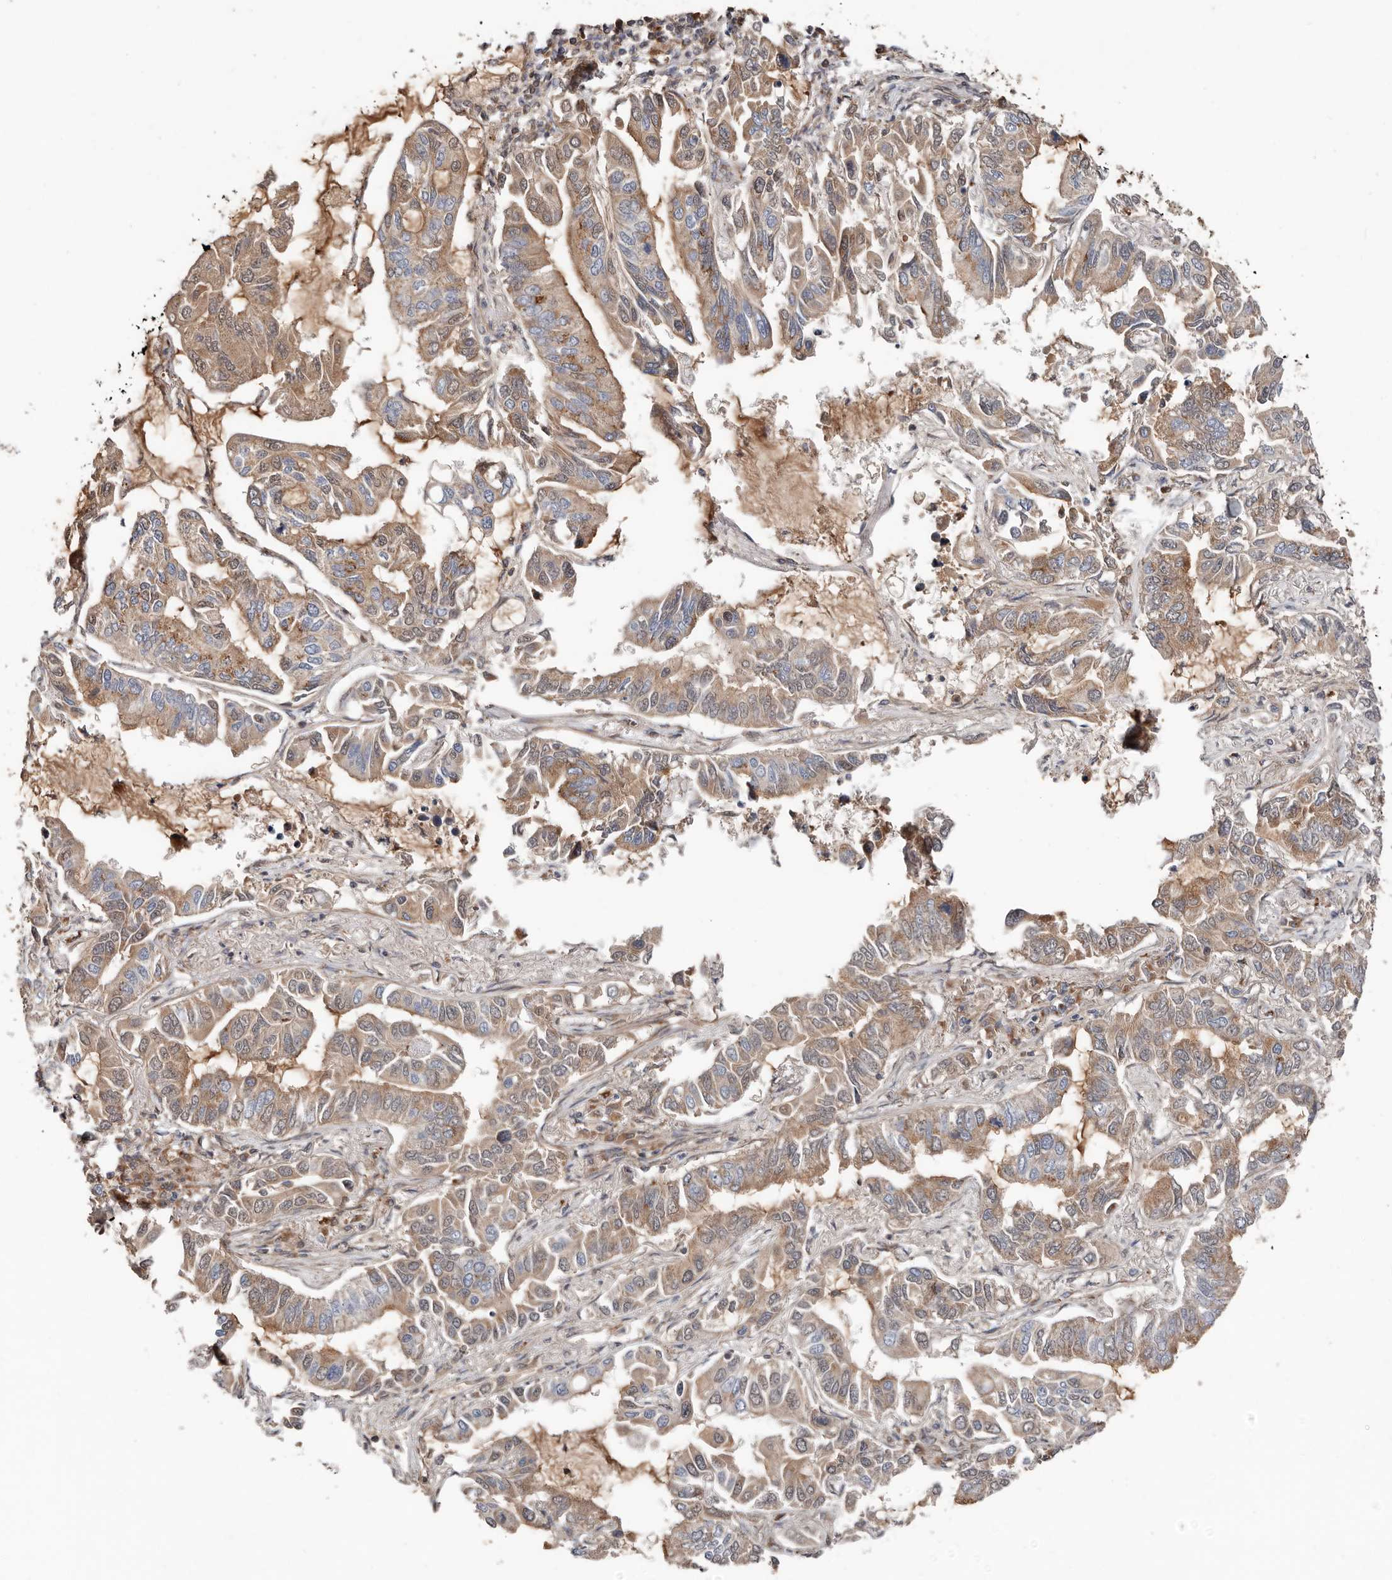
{"staining": {"intensity": "moderate", "quantity": ">75%", "location": "cytoplasmic/membranous"}, "tissue": "lung cancer", "cell_type": "Tumor cells", "image_type": "cancer", "snomed": [{"axis": "morphology", "description": "Adenocarcinoma, NOS"}, {"axis": "topography", "description": "Lung"}], "caption": "Protein staining of adenocarcinoma (lung) tissue demonstrates moderate cytoplasmic/membranous positivity in approximately >75% of tumor cells.", "gene": "COG1", "patient": {"sex": "male", "age": 64}}